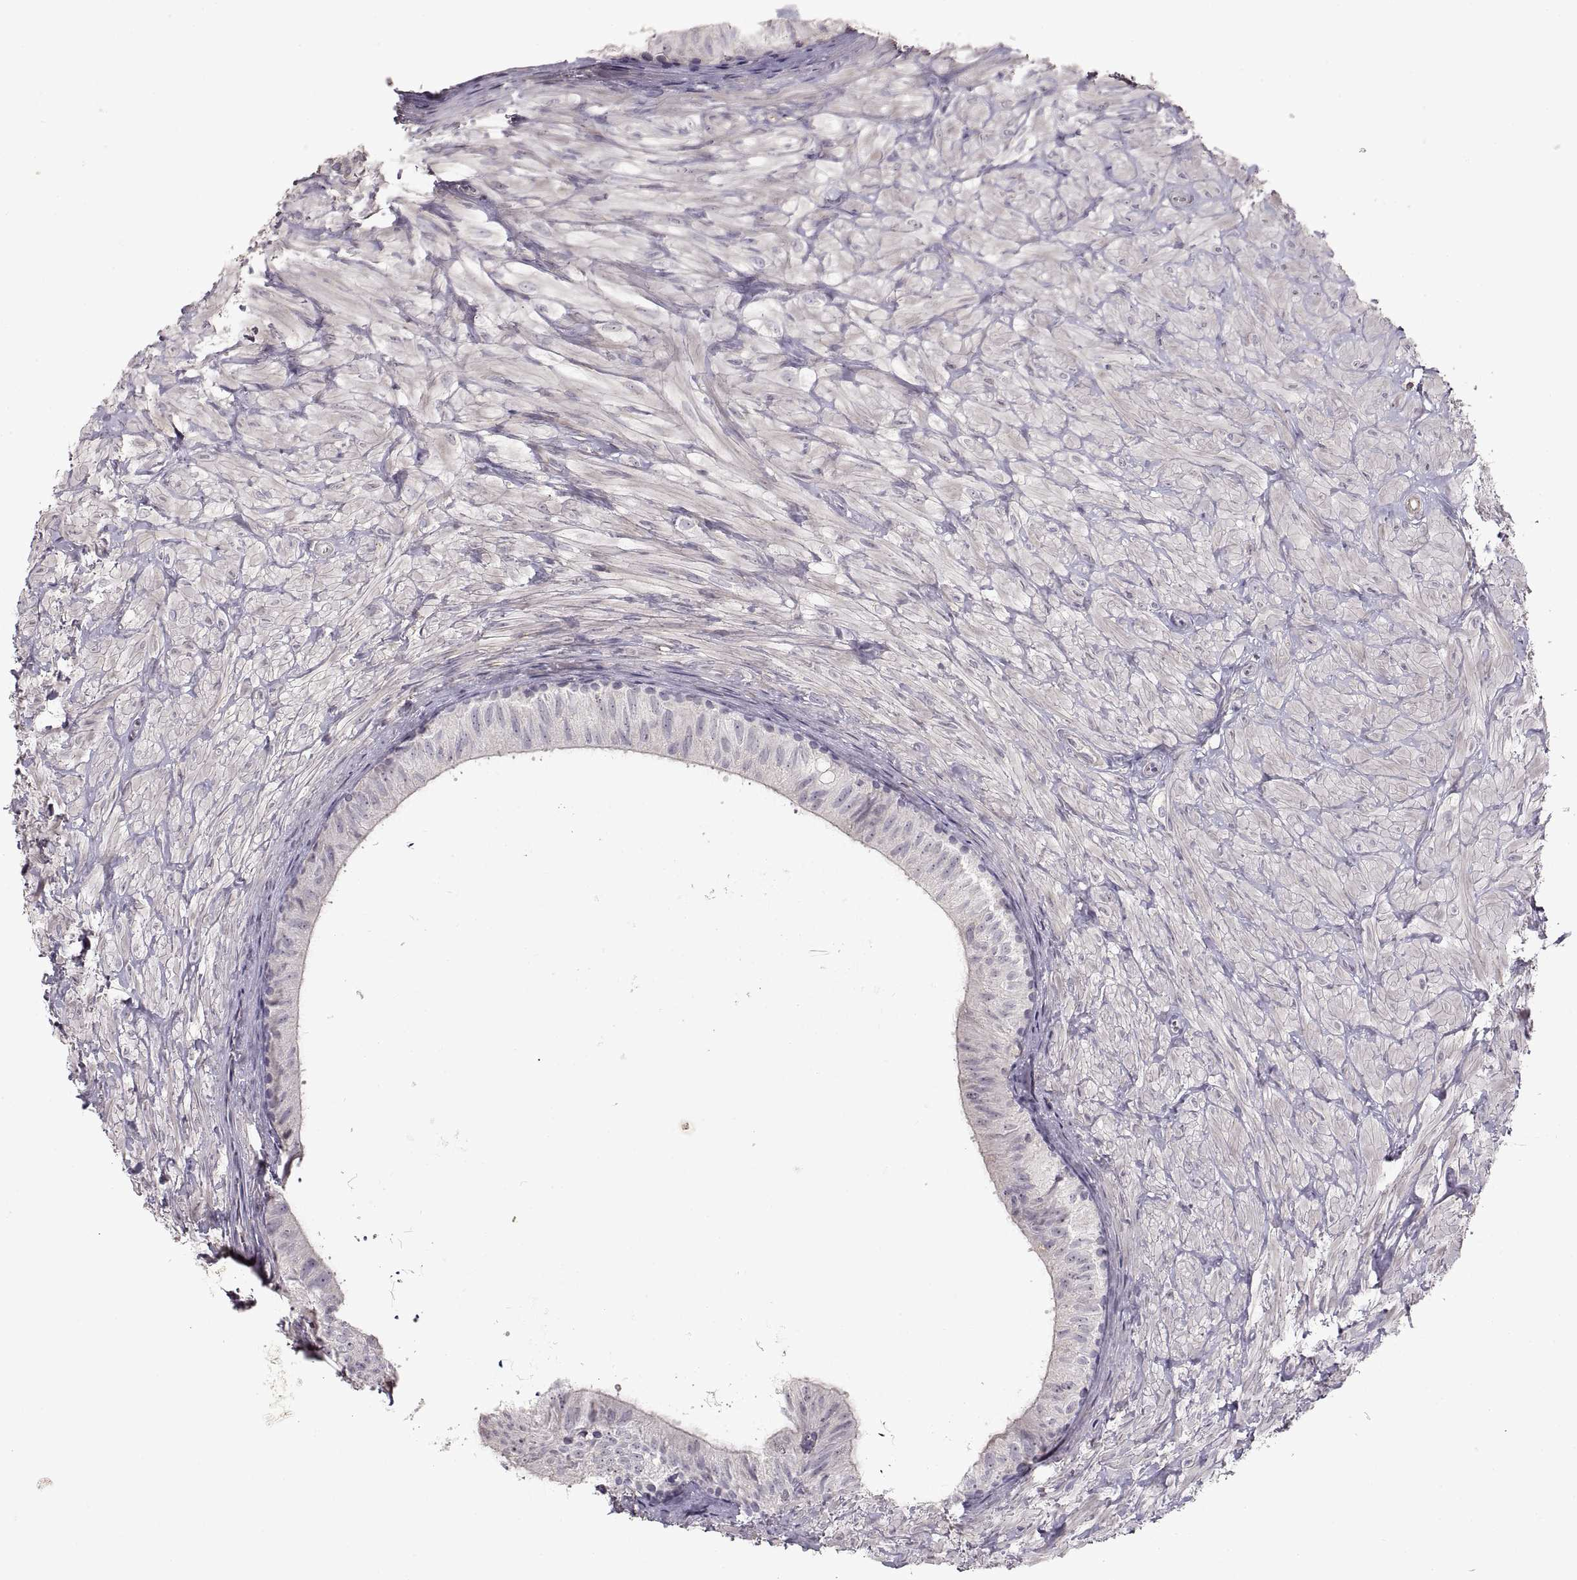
{"staining": {"intensity": "negative", "quantity": "none", "location": "none"}, "tissue": "epididymis", "cell_type": "Glandular cells", "image_type": "normal", "snomed": [{"axis": "morphology", "description": "Normal tissue, NOS"}, {"axis": "topography", "description": "Epididymis"}], "caption": "Human epididymis stained for a protein using IHC reveals no staining in glandular cells.", "gene": "ADAM11", "patient": {"sex": "male", "age": 32}}